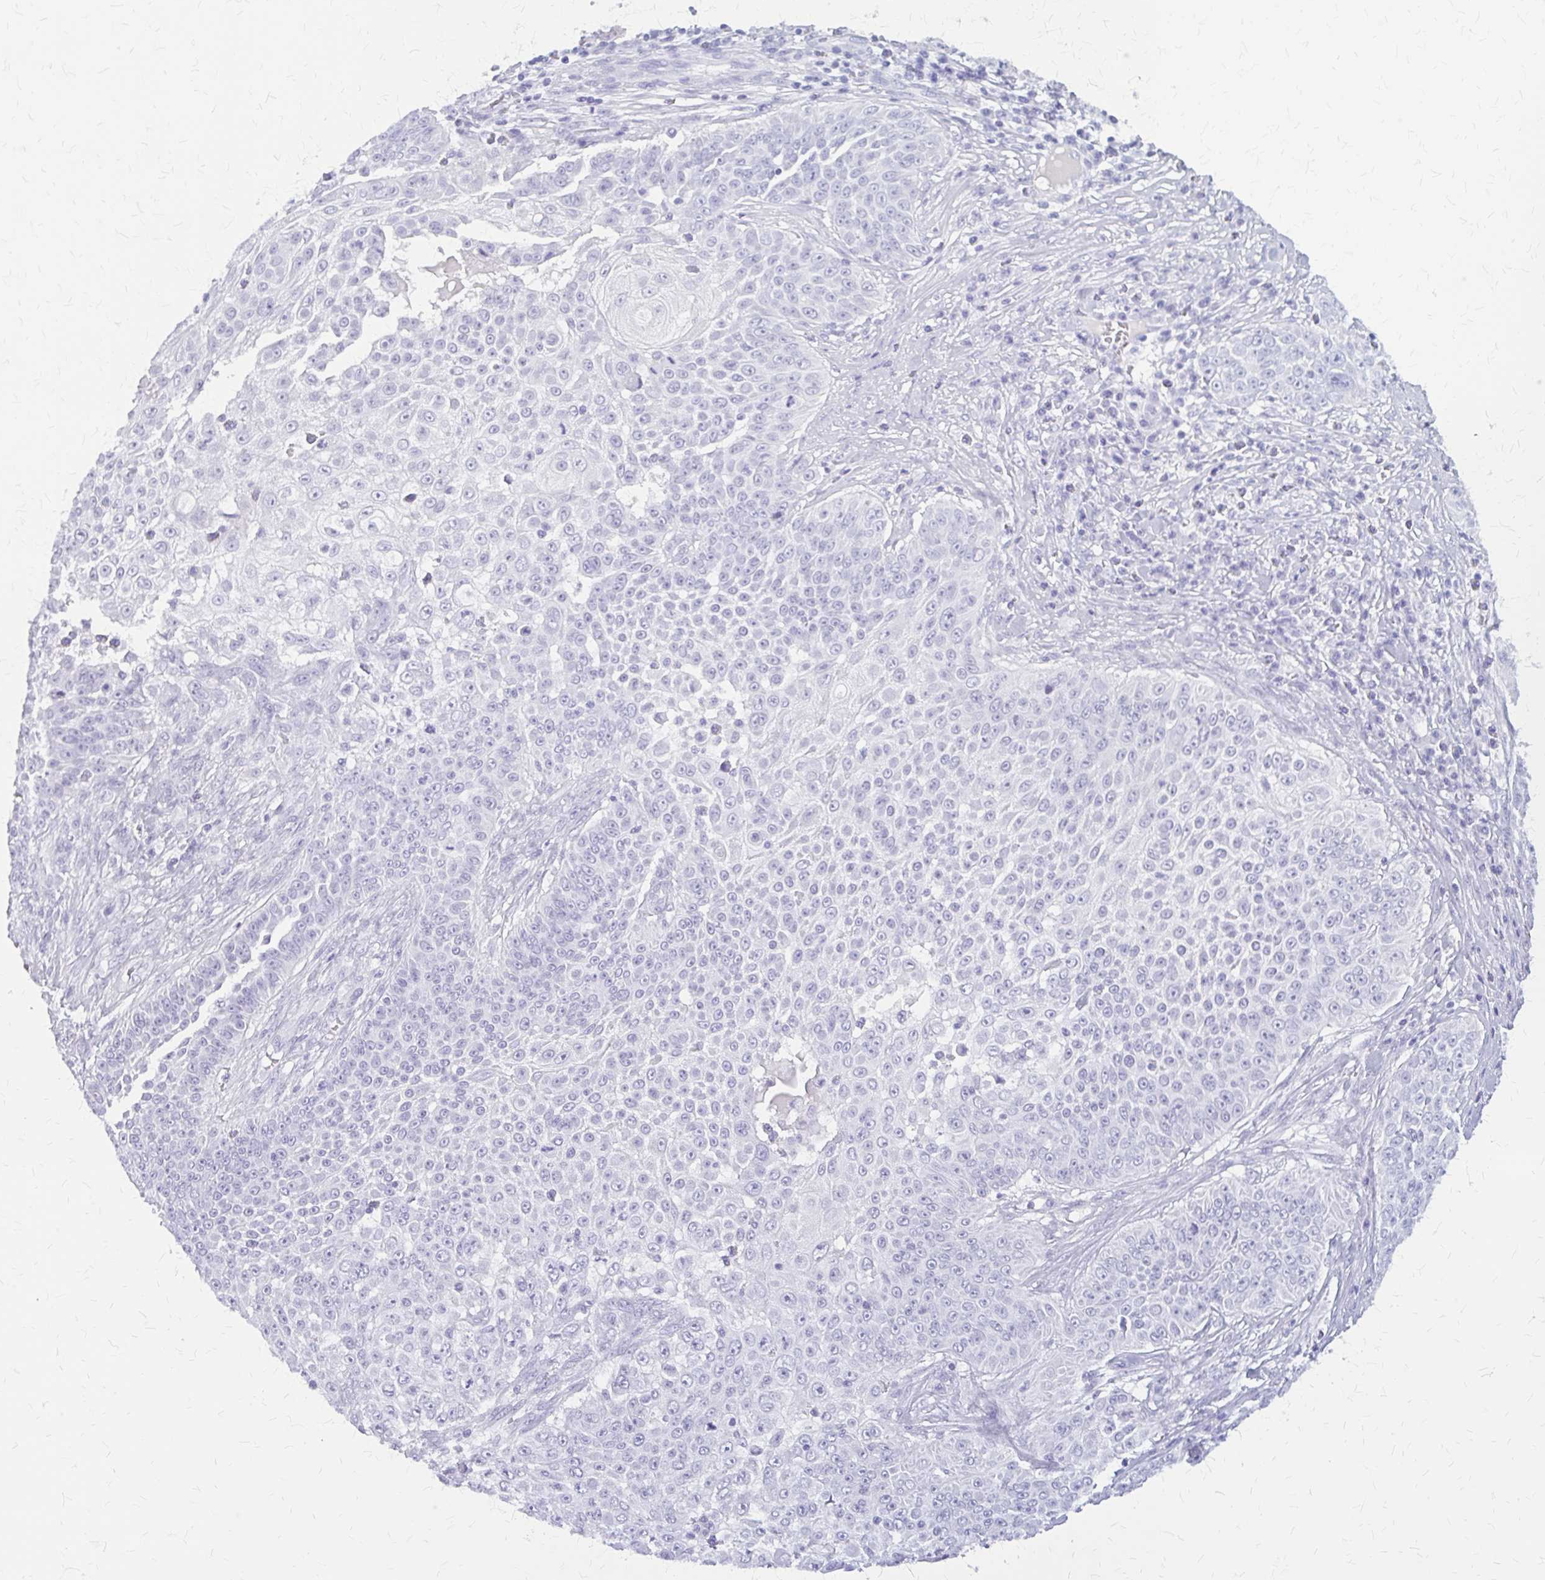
{"staining": {"intensity": "negative", "quantity": "none", "location": "none"}, "tissue": "skin cancer", "cell_type": "Tumor cells", "image_type": "cancer", "snomed": [{"axis": "morphology", "description": "Squamous cell carcinoma, NOS"}, {"axis": "topography", "description": "Skin"}], "caption": "High magnification brightfield microscopy of skin squamous cell carcinoma stained with DAB (3,3'-diaminobenzidine) (brown) and counterstained with hematoxylin (blue): tumor cells show no significant expression.", "gene": "KLHDC7A", "patient": {"sex": "male", "age": 24}}